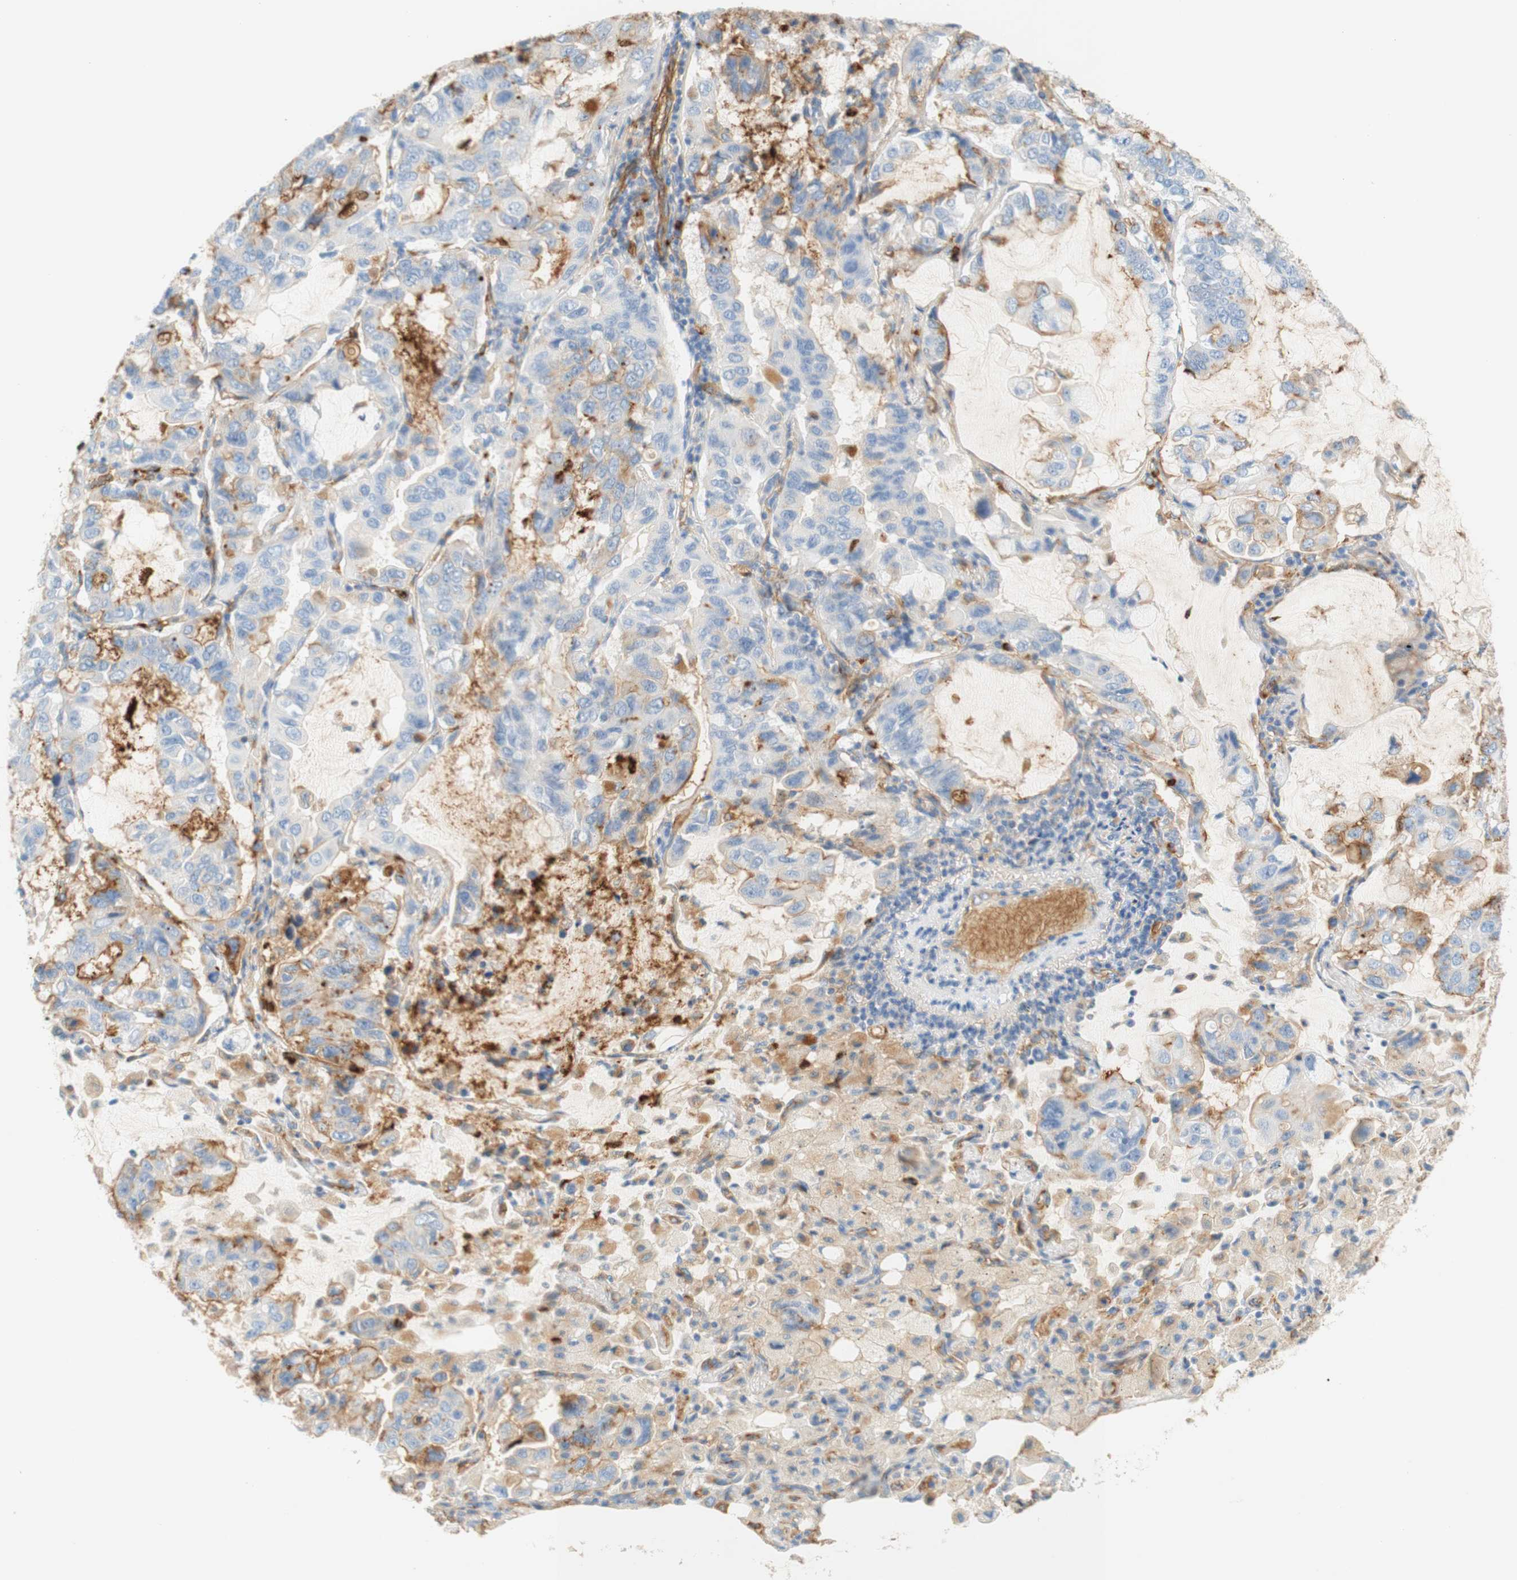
{"staining": {"intensity": "weak", "quantity": "<25%", "location": "cytoplasmic/membranous"}, "tissue": "lung cancer", "cell_type": "Tumor cells", "image_type": "cancer", "snomed": [{"axis": "morphology", "description": "Adenocarcinoma, NOS"}, {"axis": "topography", "description": "Lung"}], "caption": "Protein analysis of adenocarcinoma (lung) demonstrates no significant expression in tumor cells.", "gene": "STOM", "patient": {"sex": "male", "age": 64}}